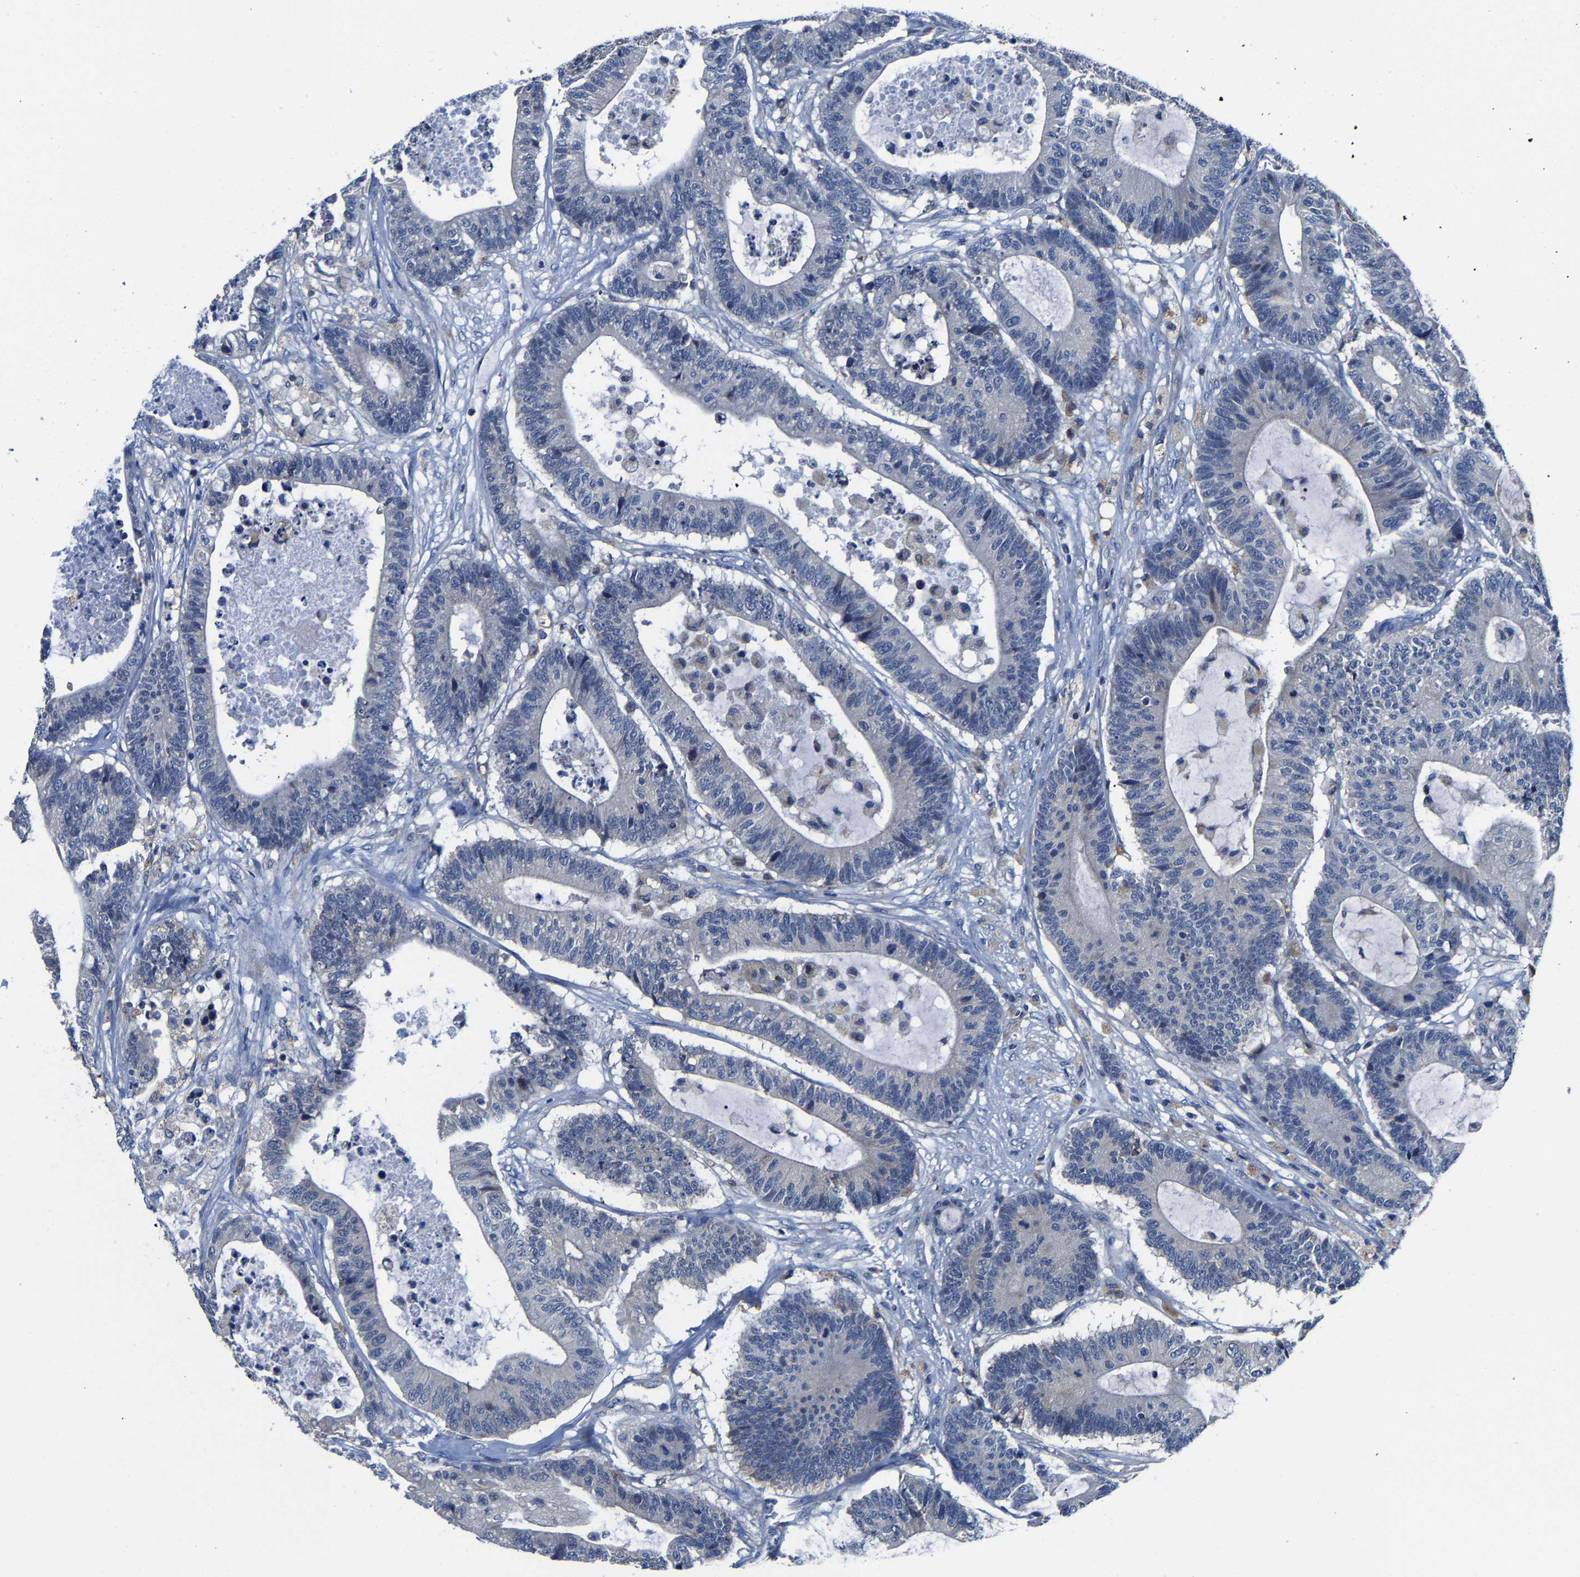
{"staining": {"intensity": "negative", "quantity": "none", "location": "none"}, "tissue": "colorectal cancer", "cell_type": "Tumor cells", "image_type": "cancer", "snomed": [{"axis": "morphology", "description": "Adenocarcinoma, NOS"}, {"axis": "topography", "description": "Colon"}], "caption": "DAB immunohistochemical staining of human colorectal cancer displays no significant staining in tumor cells. The staining was performed using DAB to visualize the protein expression in brown, while the nuclei were stained in blue with hematoxylin (Magnification: 20x).", "gene": "AGK", "patient": {"sex": "female", "age": 84}}